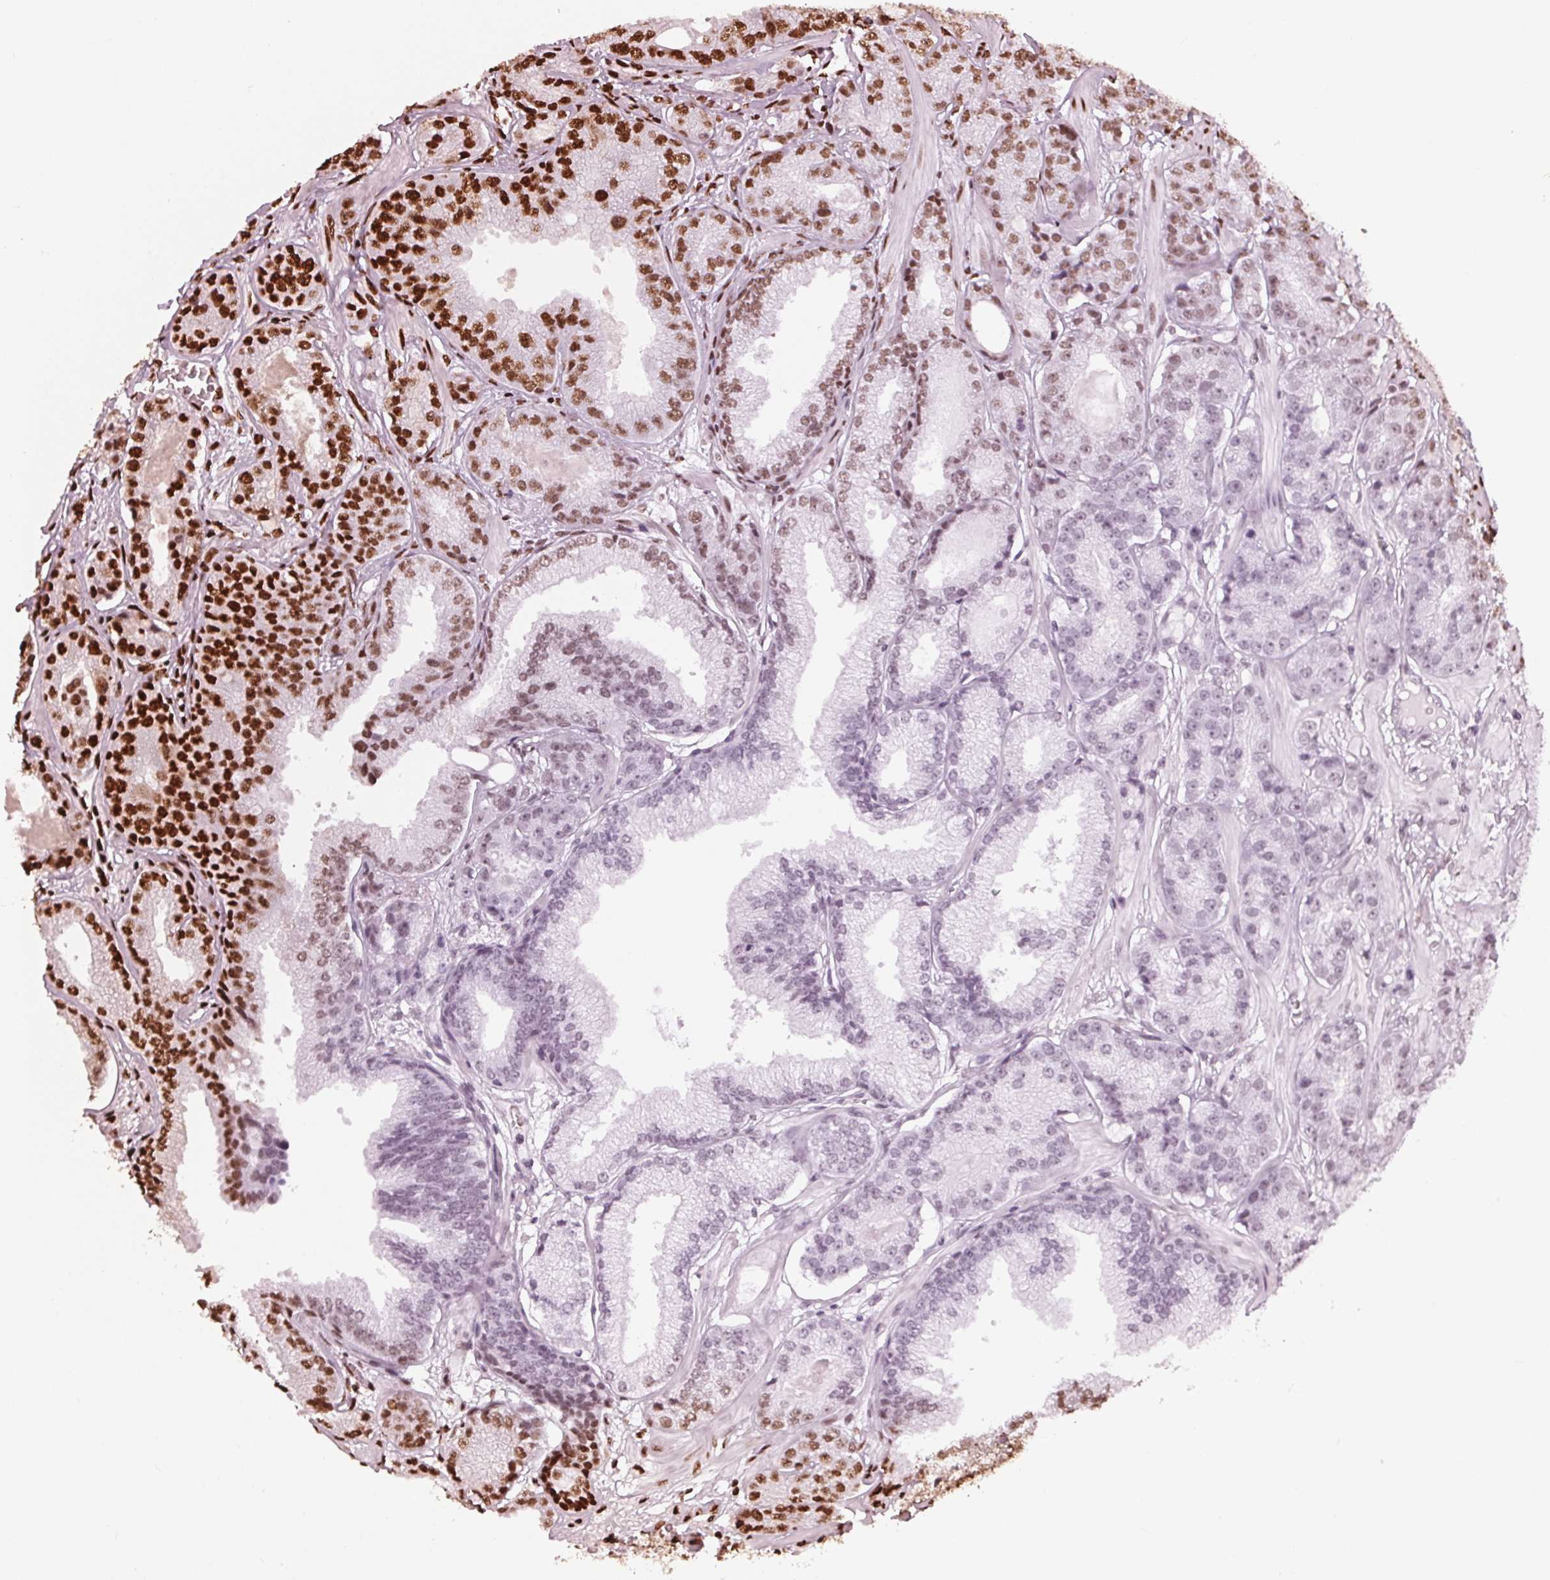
{"staining": {"intensity": "strong", "quantity": "25%-75%", "location": "nuclear"}, "tissue": "prostate cancer", "cell_type": "Tumor cells", "image_type": "cancer", "snomed": [{"axis": "morphology", "description": "Adenocarcinoma, NOS"}, {"axis": "topography", "description": "Prostate"}], "caption": "IHC (DAB (3,3'-diaminobenzidine)) staining of human prostate adenocarcinoma demonstrates strong nuclear protein positivity in approximately 25%-75% of tumor cells.", "gene": "BRD4", "patient": {"sex": "male", "age": 64}}